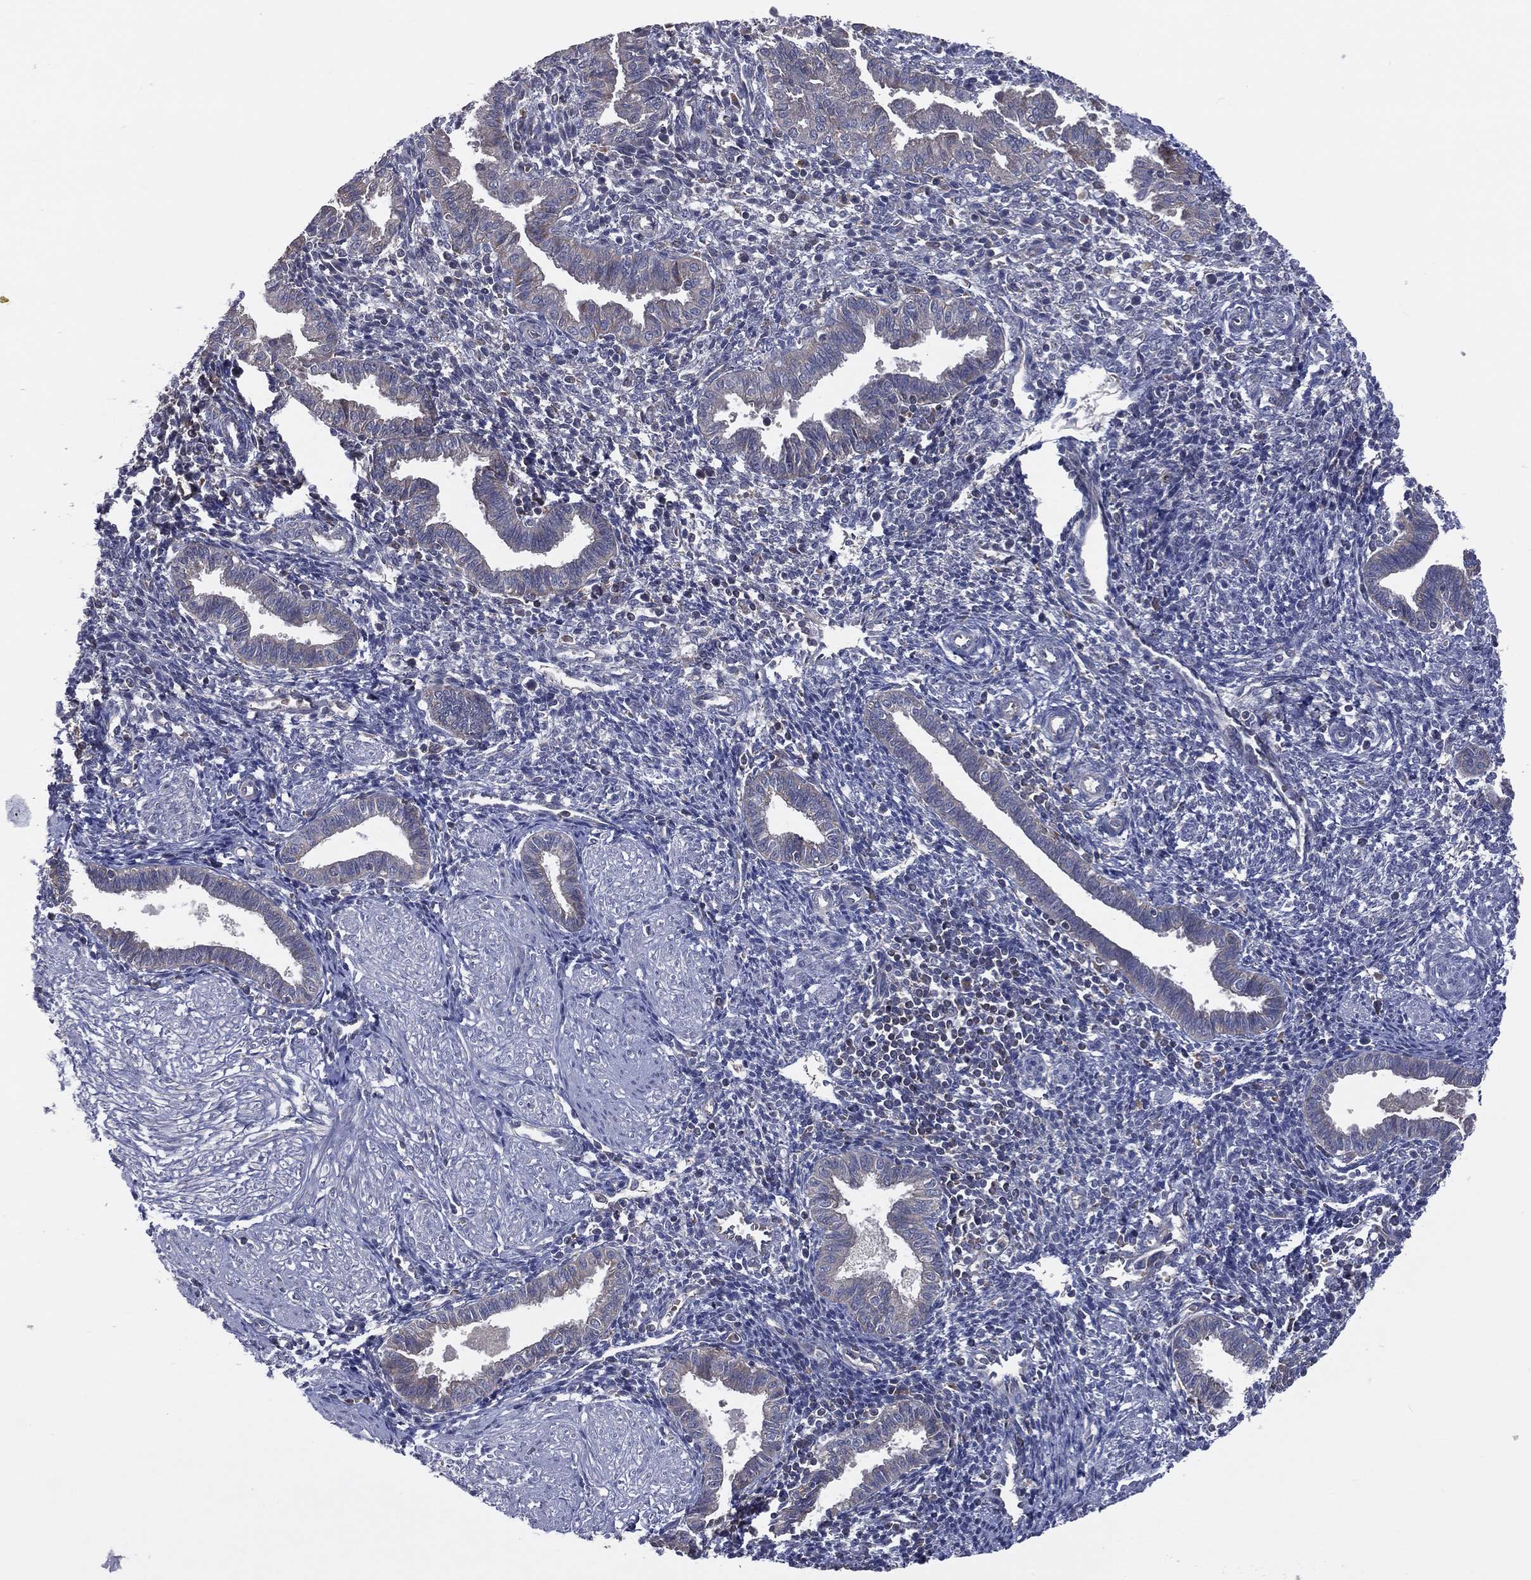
{"staining": {"intensity": "negative", "quantity": "none", "location": "none"}, "tissue": "endometrium", "cell_type": "Cells in endometrial stroma", "image_type": "normal", "snomed": [{"axis": "morphology", "description": "Normal tissue, NOS"}, {"axis": "topography", "description": "Endometrium"}], "caption": "Protein analysis of benign endometrium exhibits no significant staining in cells in endometrial stroma.", "gene": "STARD3", "patient": {"sex": "female", "age": 37}}